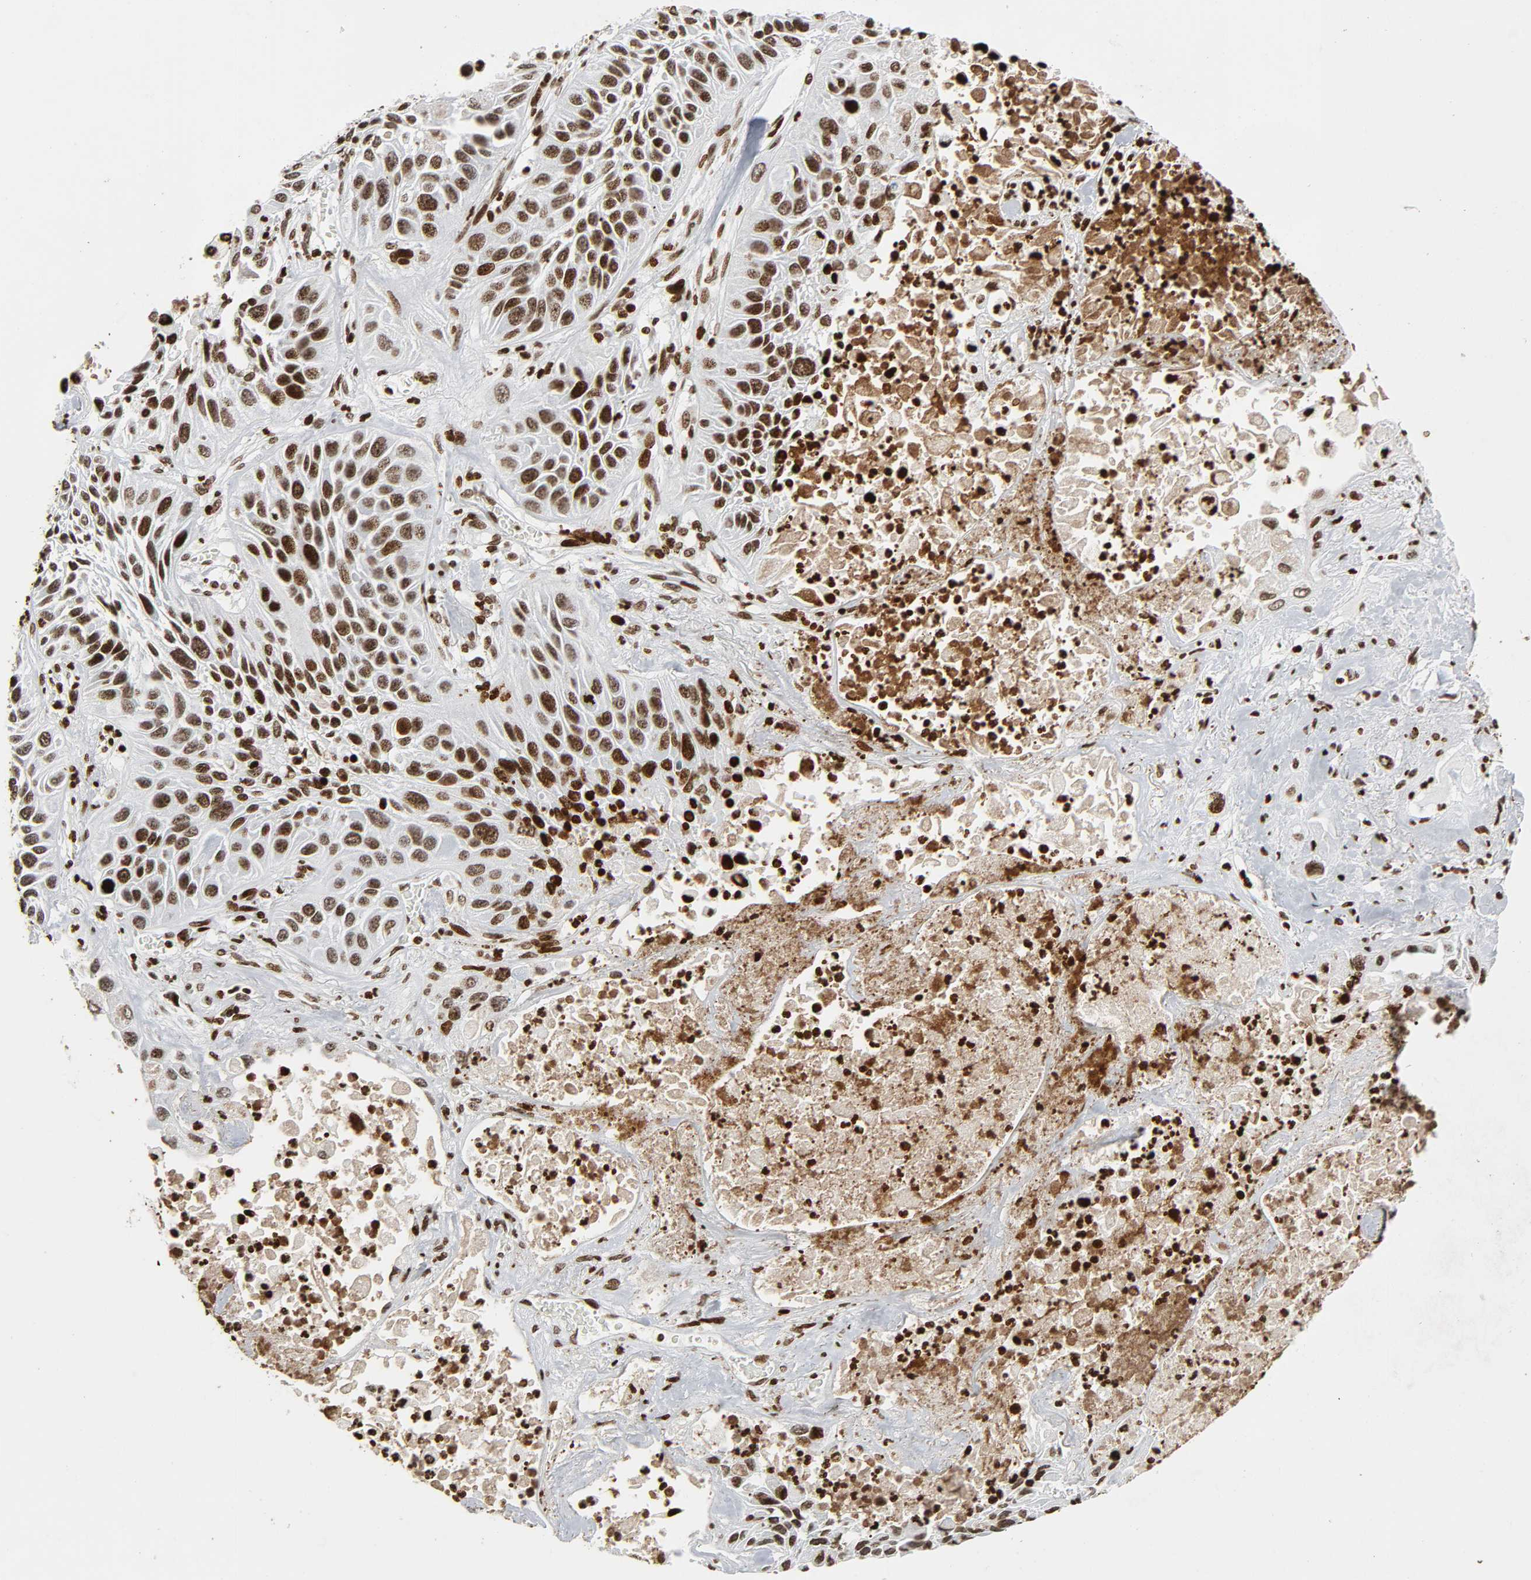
{"staining": {"intensity": "strong", "quantity": ">75%", "location": "nuclear"}, "tissue": "lung cancer", "cell_type": "Tumor cells", "image_type": "cancer", "snomed": [{"axis": "morphology", "description": "Squamous cell carcinoma, NOS"}, {"axis": "topography", "description": "Lung"}], "caption": "Approximately >75% of tumor cells in squamous cell carcinoma (lung) reveal strong nuclear protein expression as visualized by brown immunohistochemical staining.", "gene": "RXRA", "patient": {"sex": "female", "age": 76}}